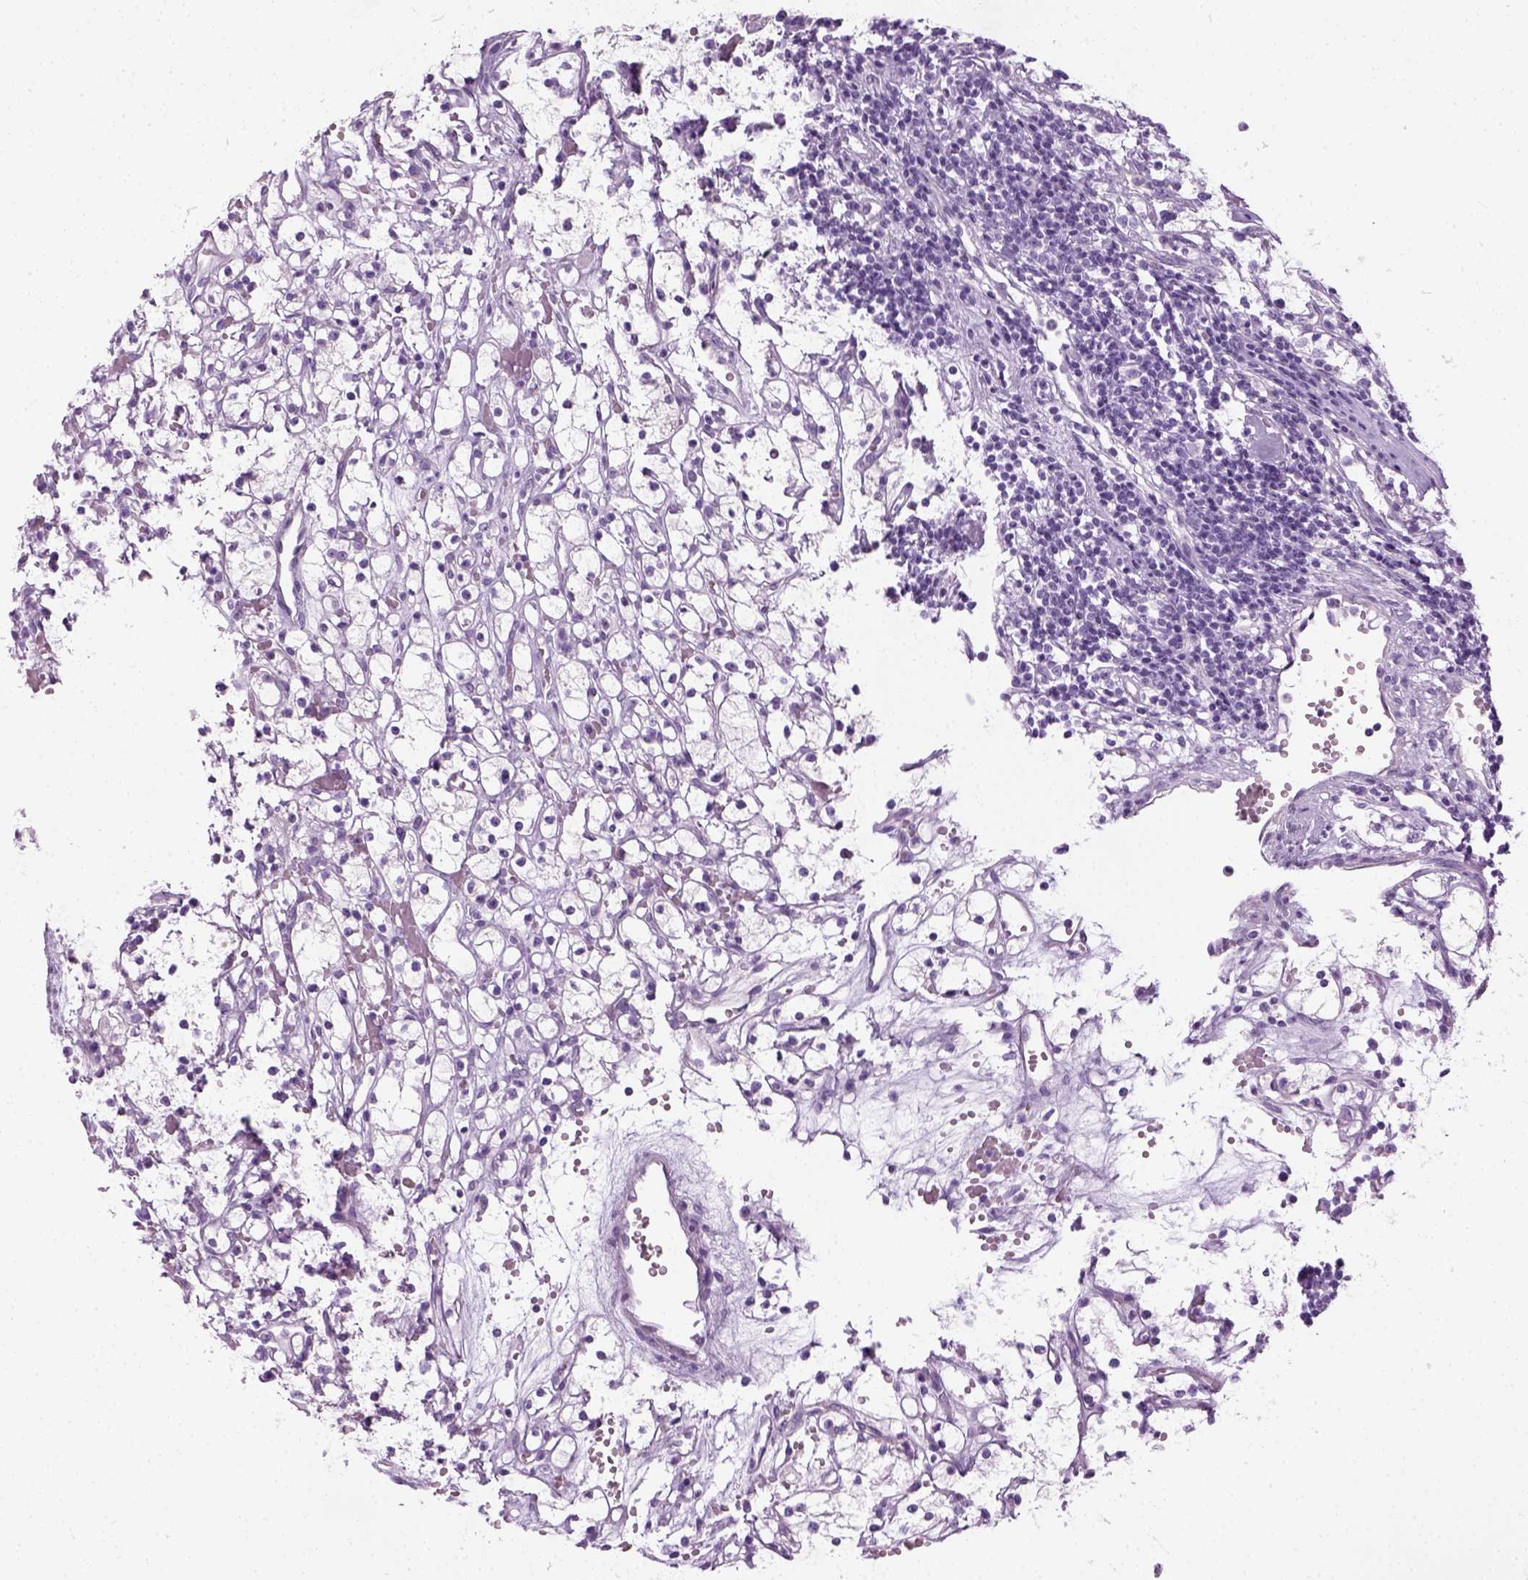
{"staining": {"intensity": "negative", "quantity": "none", "location": "none"}, "tissue": "renal cancer", "cell_type": "Tumor cells", "image_type": "cancer", "snomed": [{"axis": "morphology", "description": "Adenocarcinoma, NOS"}, {"axis": "topography", "description": "Kidney"}], "caption": "Histopathology image shows no protein positivity in tumor cells of renal cancer tissue.", "gene": "CIBAR2", "patient": {"sex": "female", "age": 59}}